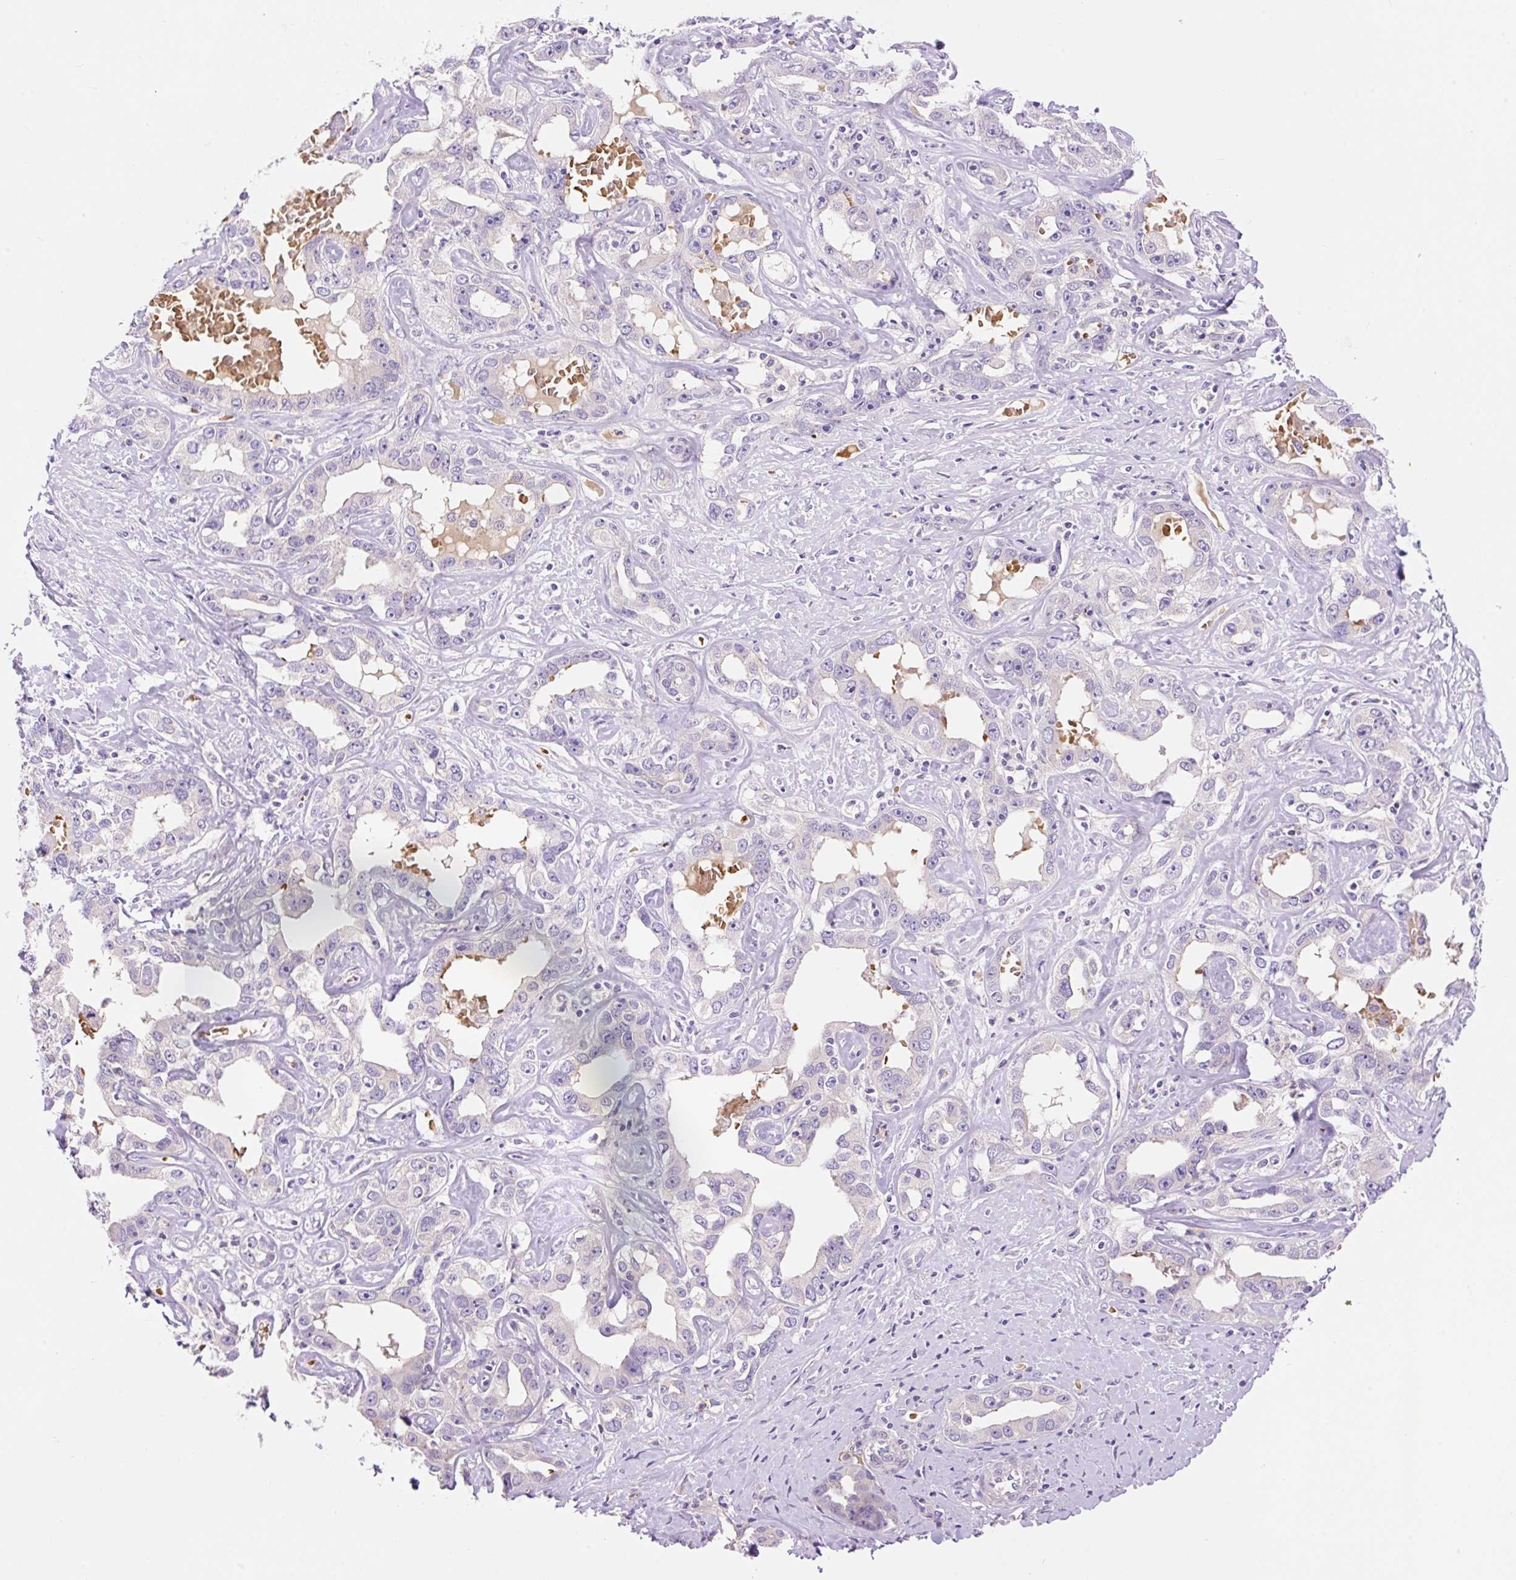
{"staining": {"intensity": "negative", "quantity": "none", "location": "none"}, "tissue": "liver cancer", "cell_type": "Tumor cells", "image_type": "cancer", "snomed": [{"axis": "morphology", "description": "Cholangiocarcinoma"}, {"axis": "topography", "description": "Liver"}], "caption": "Photomicrograph shows no protein positivity in tumor cells of liver cancer (cholangiocarcinoma) tissue.", "gene": "LHFPL5", "patient": {"sex": "male", "age": 59}}